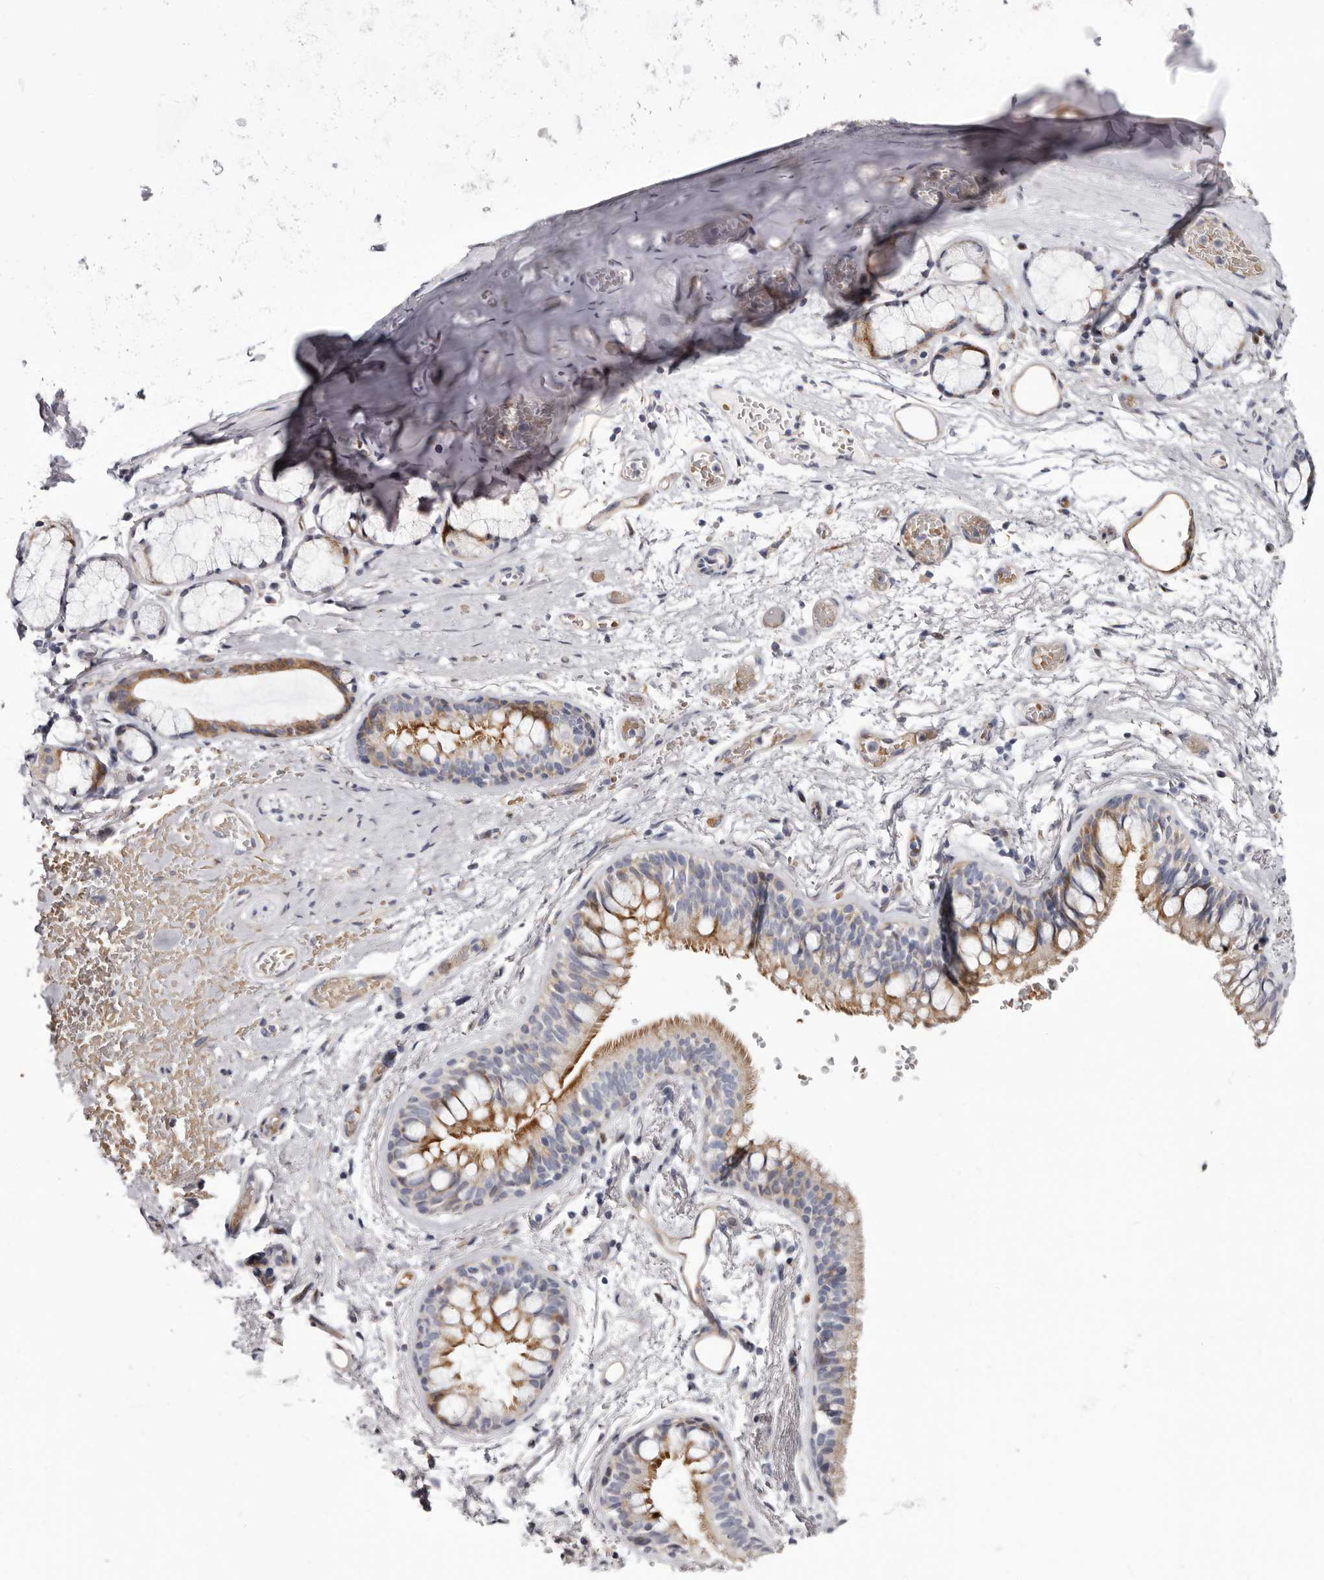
{"staining": {"intensity": "weak", "quantity": "25%-75%", "location": "cytoplasmic/membranous"}, "tissue": "adipose tissue", "cell_type": "Adipocytes", "image_type": "normal", "snomed": [{"axis": "morphology", "description": "Normal tissue, NOS"}, {"axis": "topography", "description": "Cartilage tissue"}, {"axis": "topography", "description": "Bronchus"}], "caption": "Immunohistochemical staining of benign human adipose tissue exhibits low levels of weak cytoplasmic/membranous expression in approximately 25%-75% of adipocytes. Immunohistochemistry stains the protein of interest in brown and the nuclei are stained blue.", "gene": "AIDA", "patient": {"sex": "female", "age": 73}}